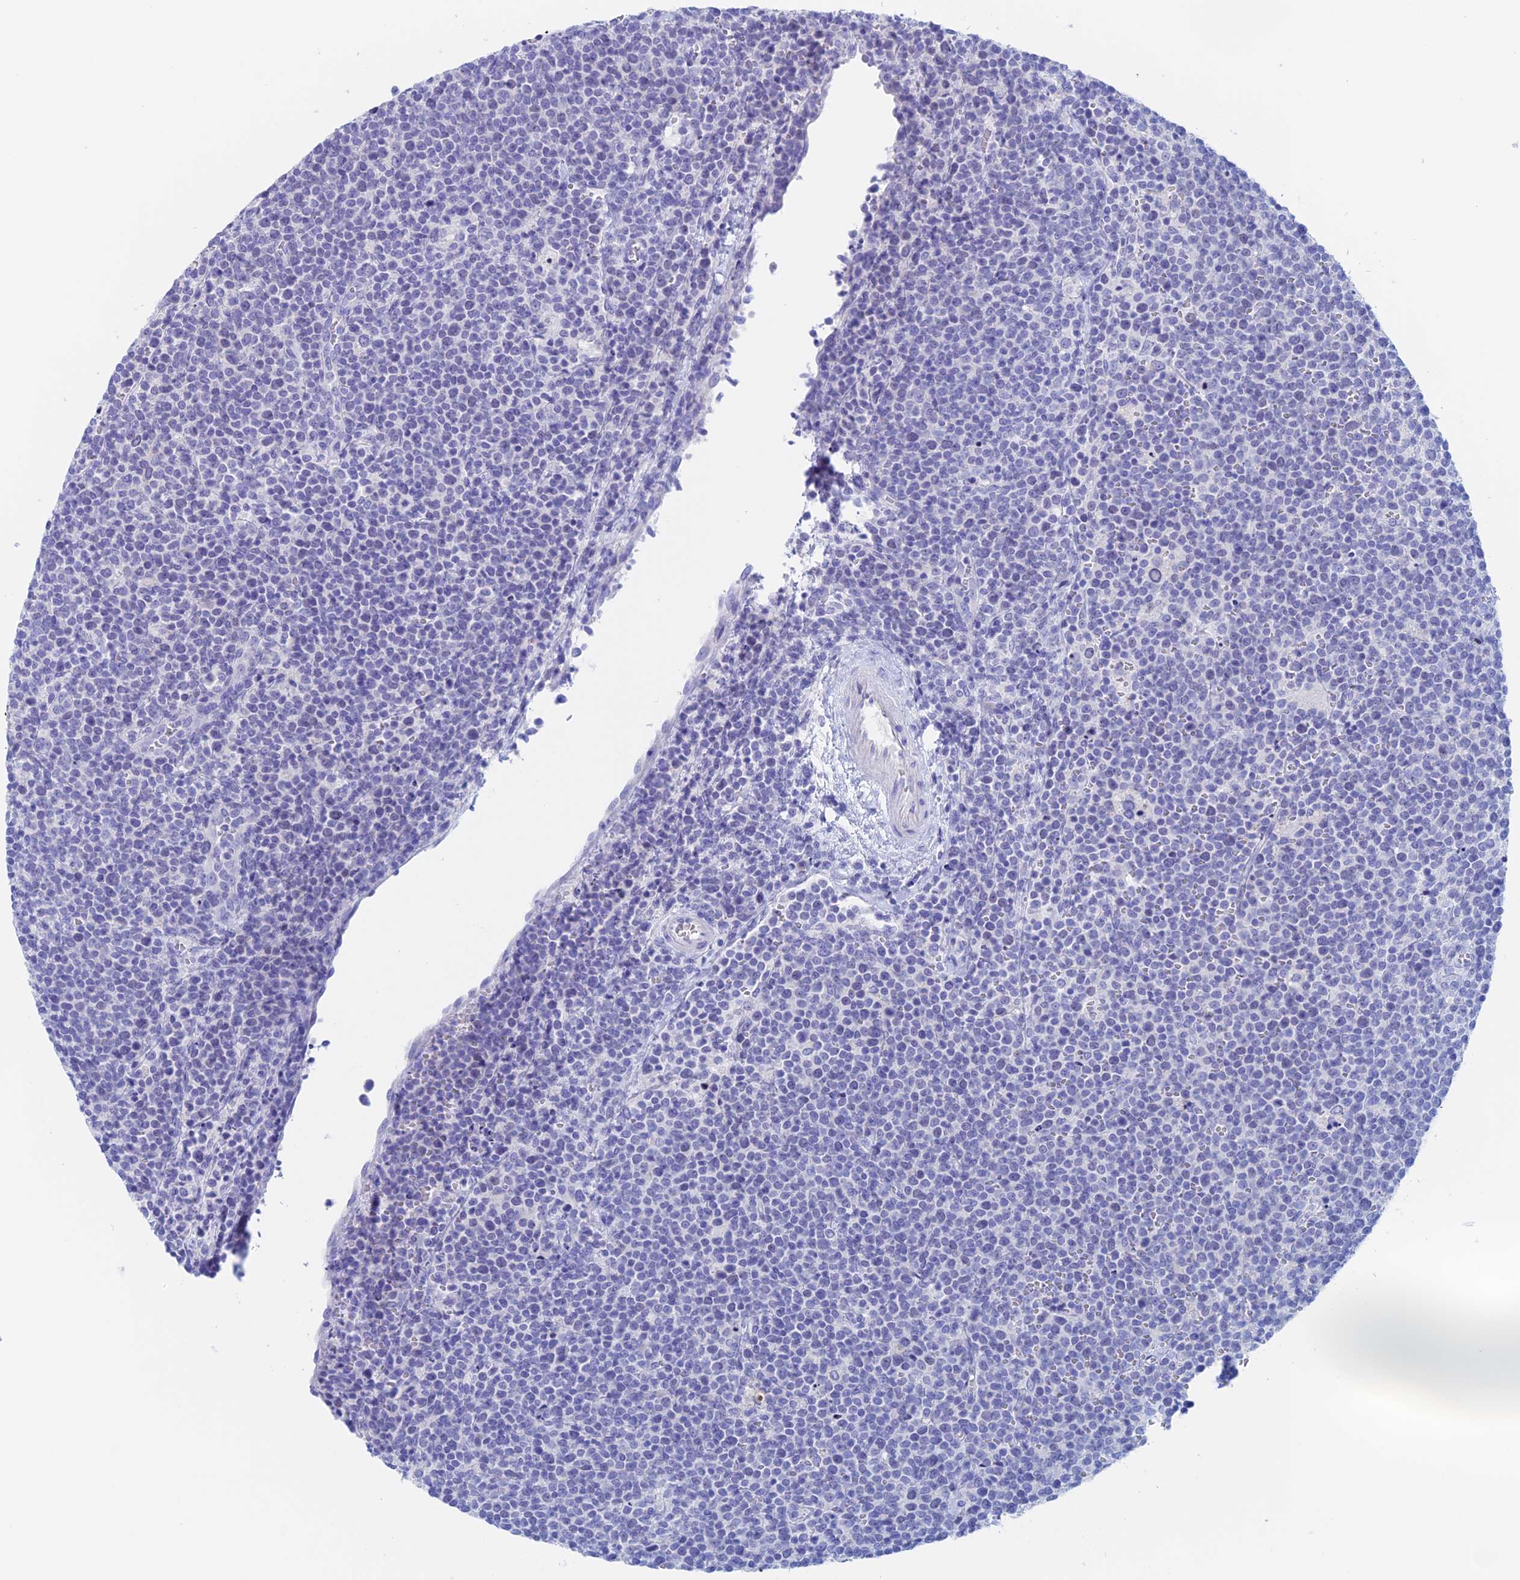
{"staining": {"intensity": "negative", "quantity": "none", "location": "none"}, "tissue": "lymphoma", "cell_type": "Tumor cells", "image_type": "cancer", "snomed": [{"axis": "morphology", "description": "Malignant lymphoma, non-Hodgkin's type, High grade"}, {"axis": "topography", "description": "Lymph node"}], "caption": "Tumor cells show no significant protein expression in high-grade malignant lymphoma, non-Hodgkin's type.", "gene": "PSMC3IP", "patient": {"sex": "male", "age": 61}}